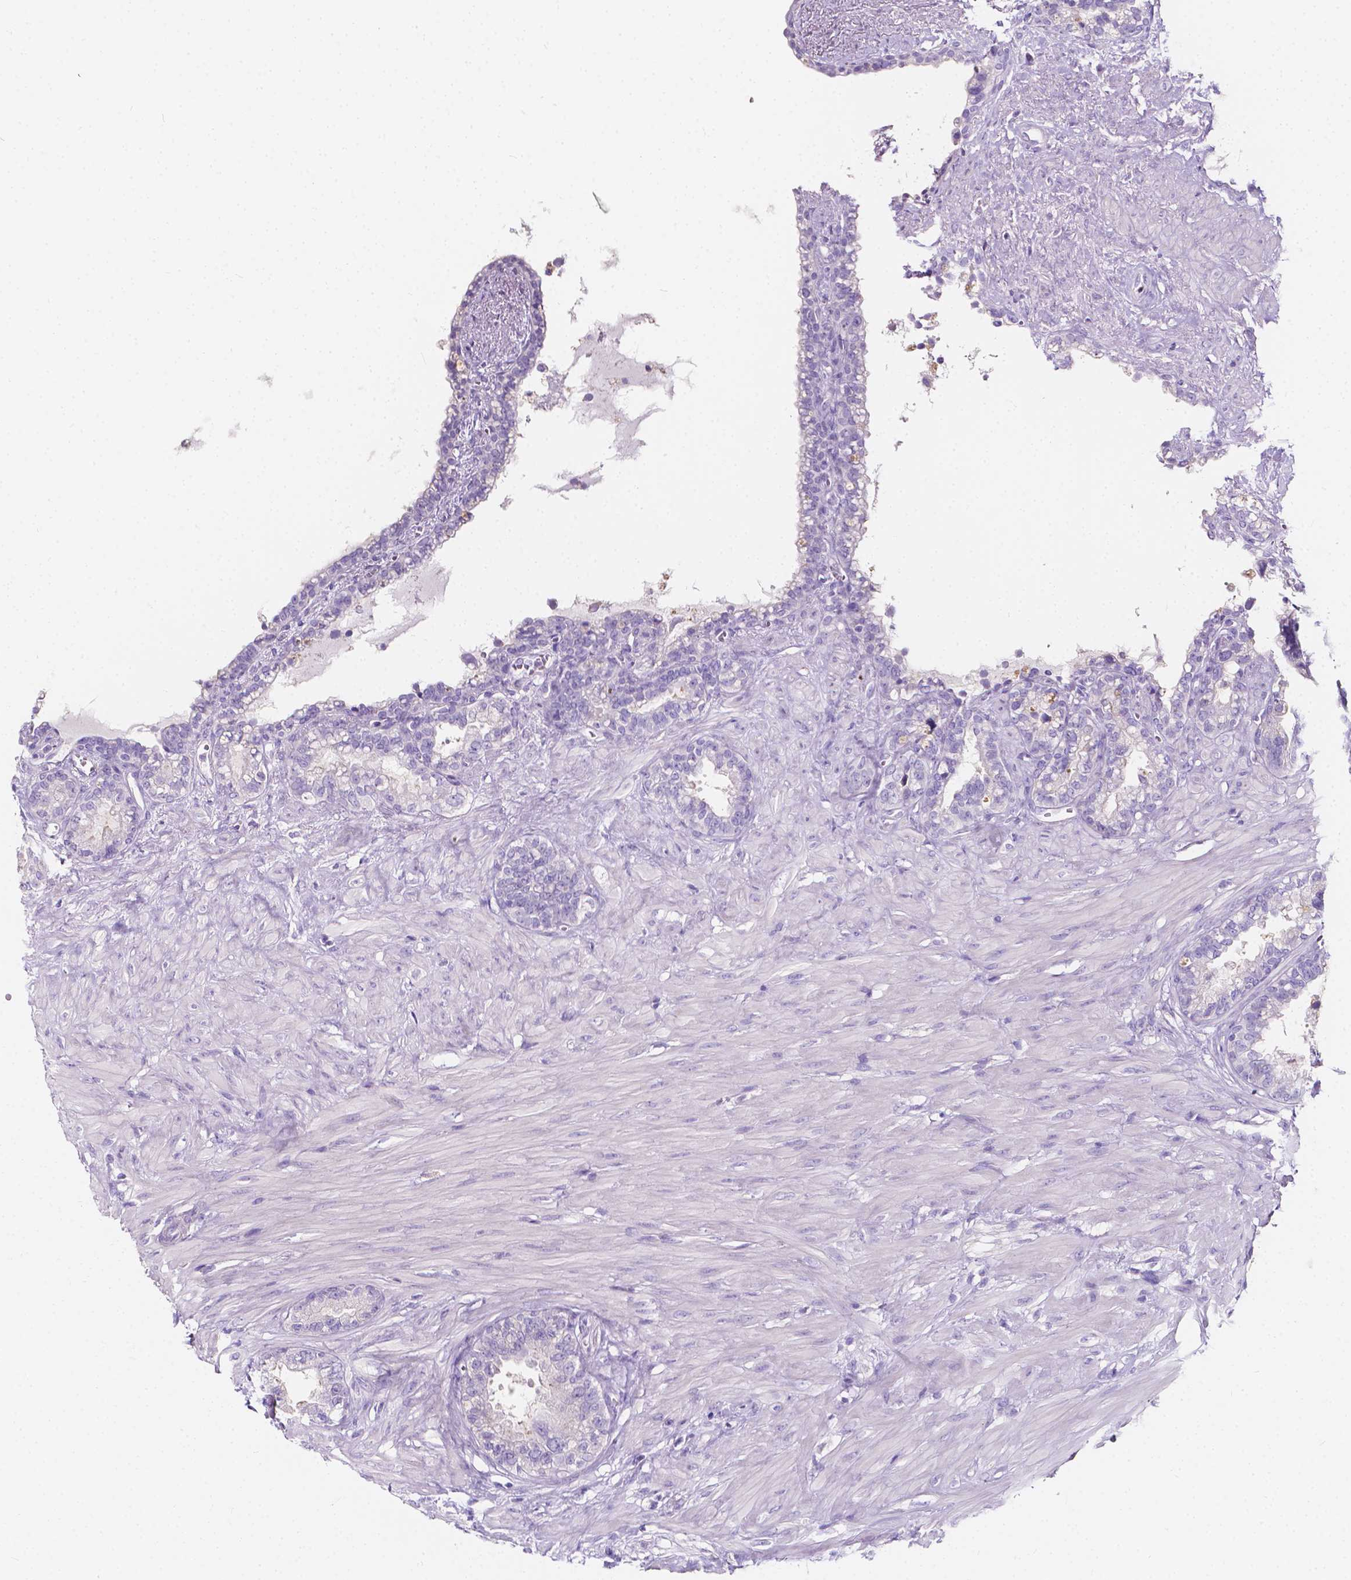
{"staining": {"intensity": "negative", "quantity": "none", "location": "none"}, "tissue": "seminal vesicle", "cell_type": "Glandular cells", "image_type": "normal", "snomed": [{"axis": "morphology", "description": "Normal tissue, NOS"}, {"axis": "morphology", "description": "Urothelial carcinoma, NOS"}, {"axis": "topography", "description": "Urinary bladder"}, {"axis": "topography", "description": "Seminal veicle"}], "caption": "This is an IHC histopathology image of normal human seminal vesicle. There is no positivity in glandular cells.", "gene": "CLSTN2", "patient": {"sex": "male", "age": 76}}